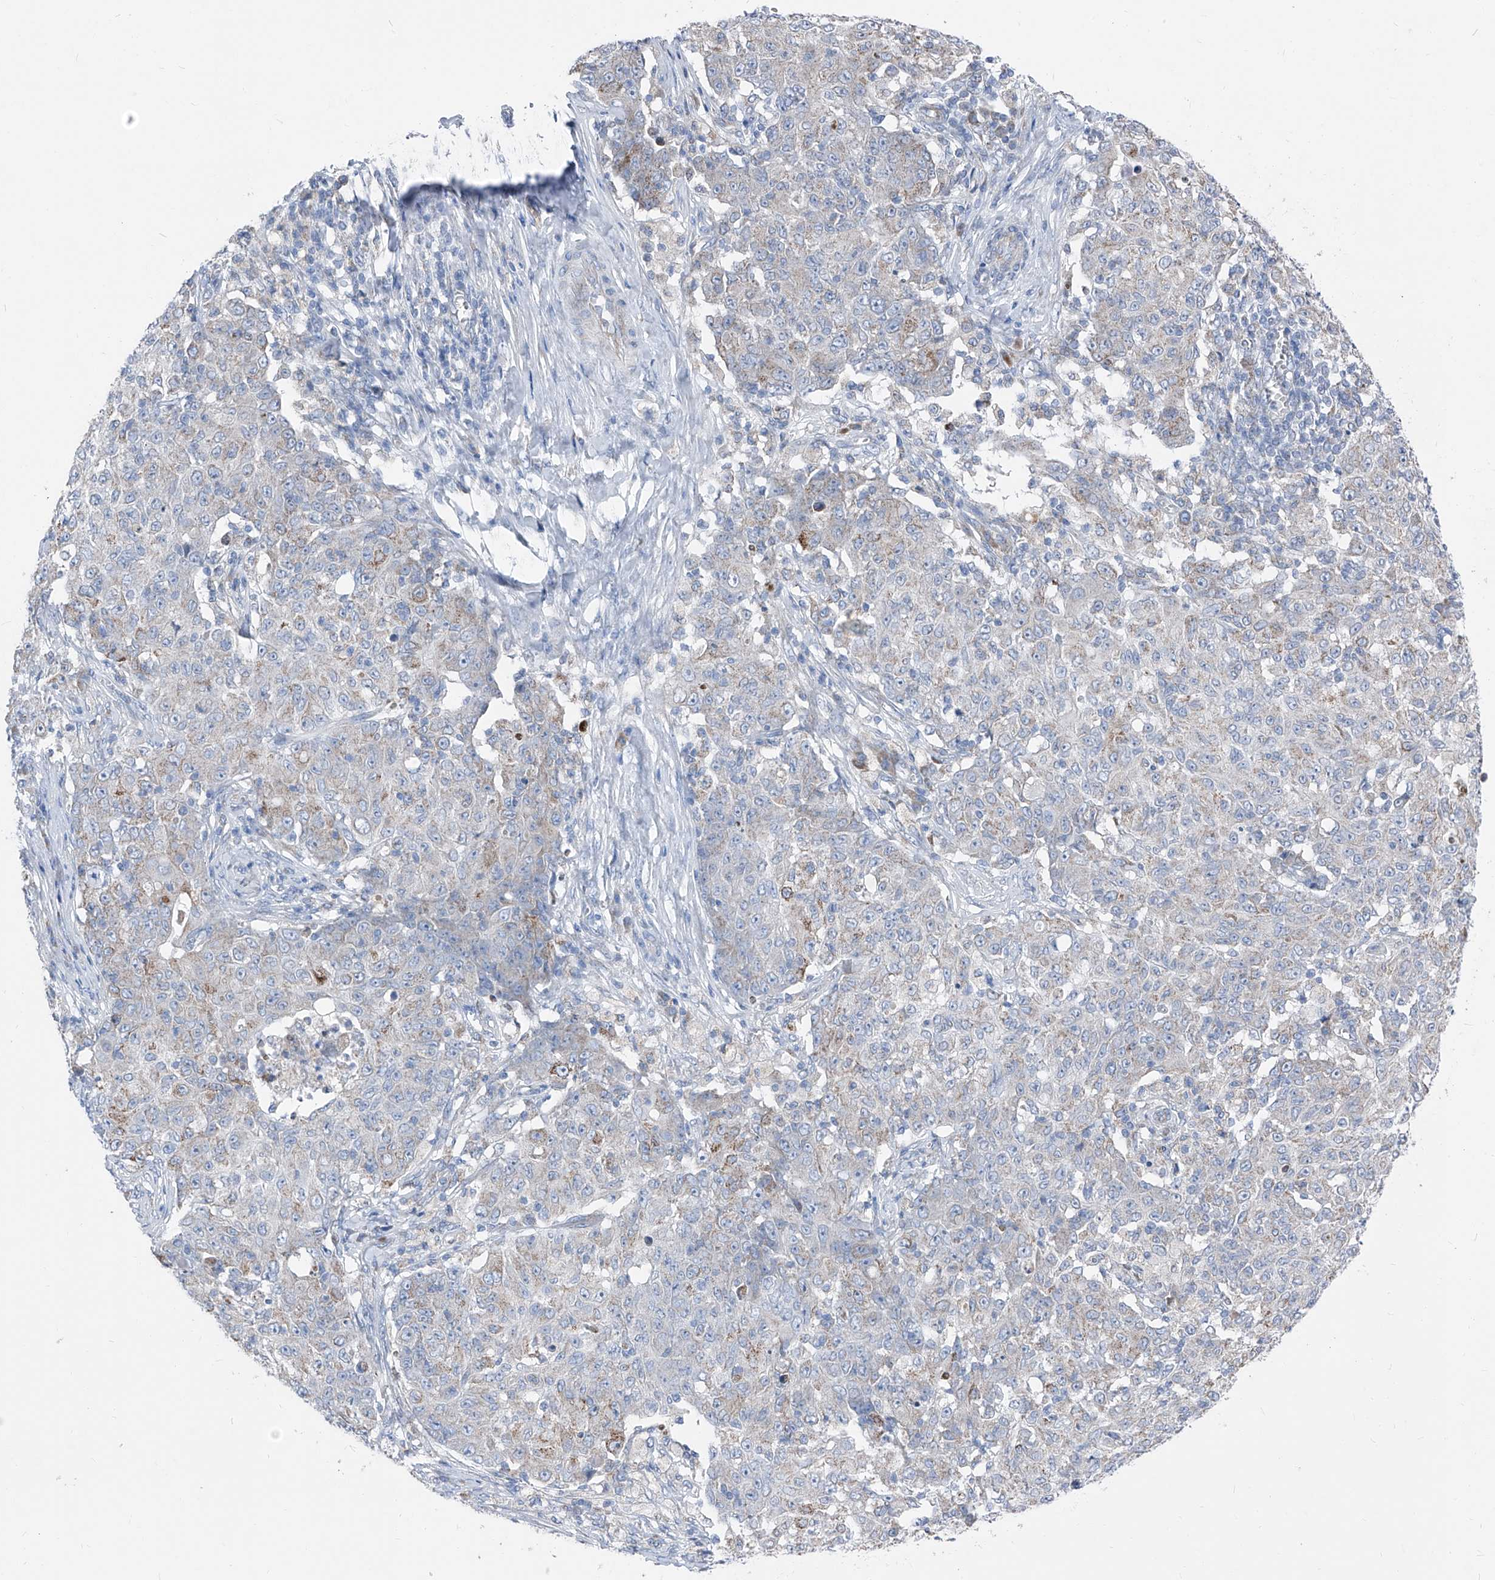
{"staining": {"intensity": "weak", "quantity": "<25%", "location": "cytoplasmic/membranous"}, "tissue": "ovarian cancer", "cell_type": "Tumor cells", "image_type": "cancer", "snomed": [{"axis": "morphology", "description": "Carcinoma, endometroid"}, {"axis": "topography", "description": "Ovary"}], "caption": "Immunohistochemistry of ovarian cancer exhibits no positivity in tumor cells.", "gene": "AGPS", "patient": {"sex": "female", "age": 42}}